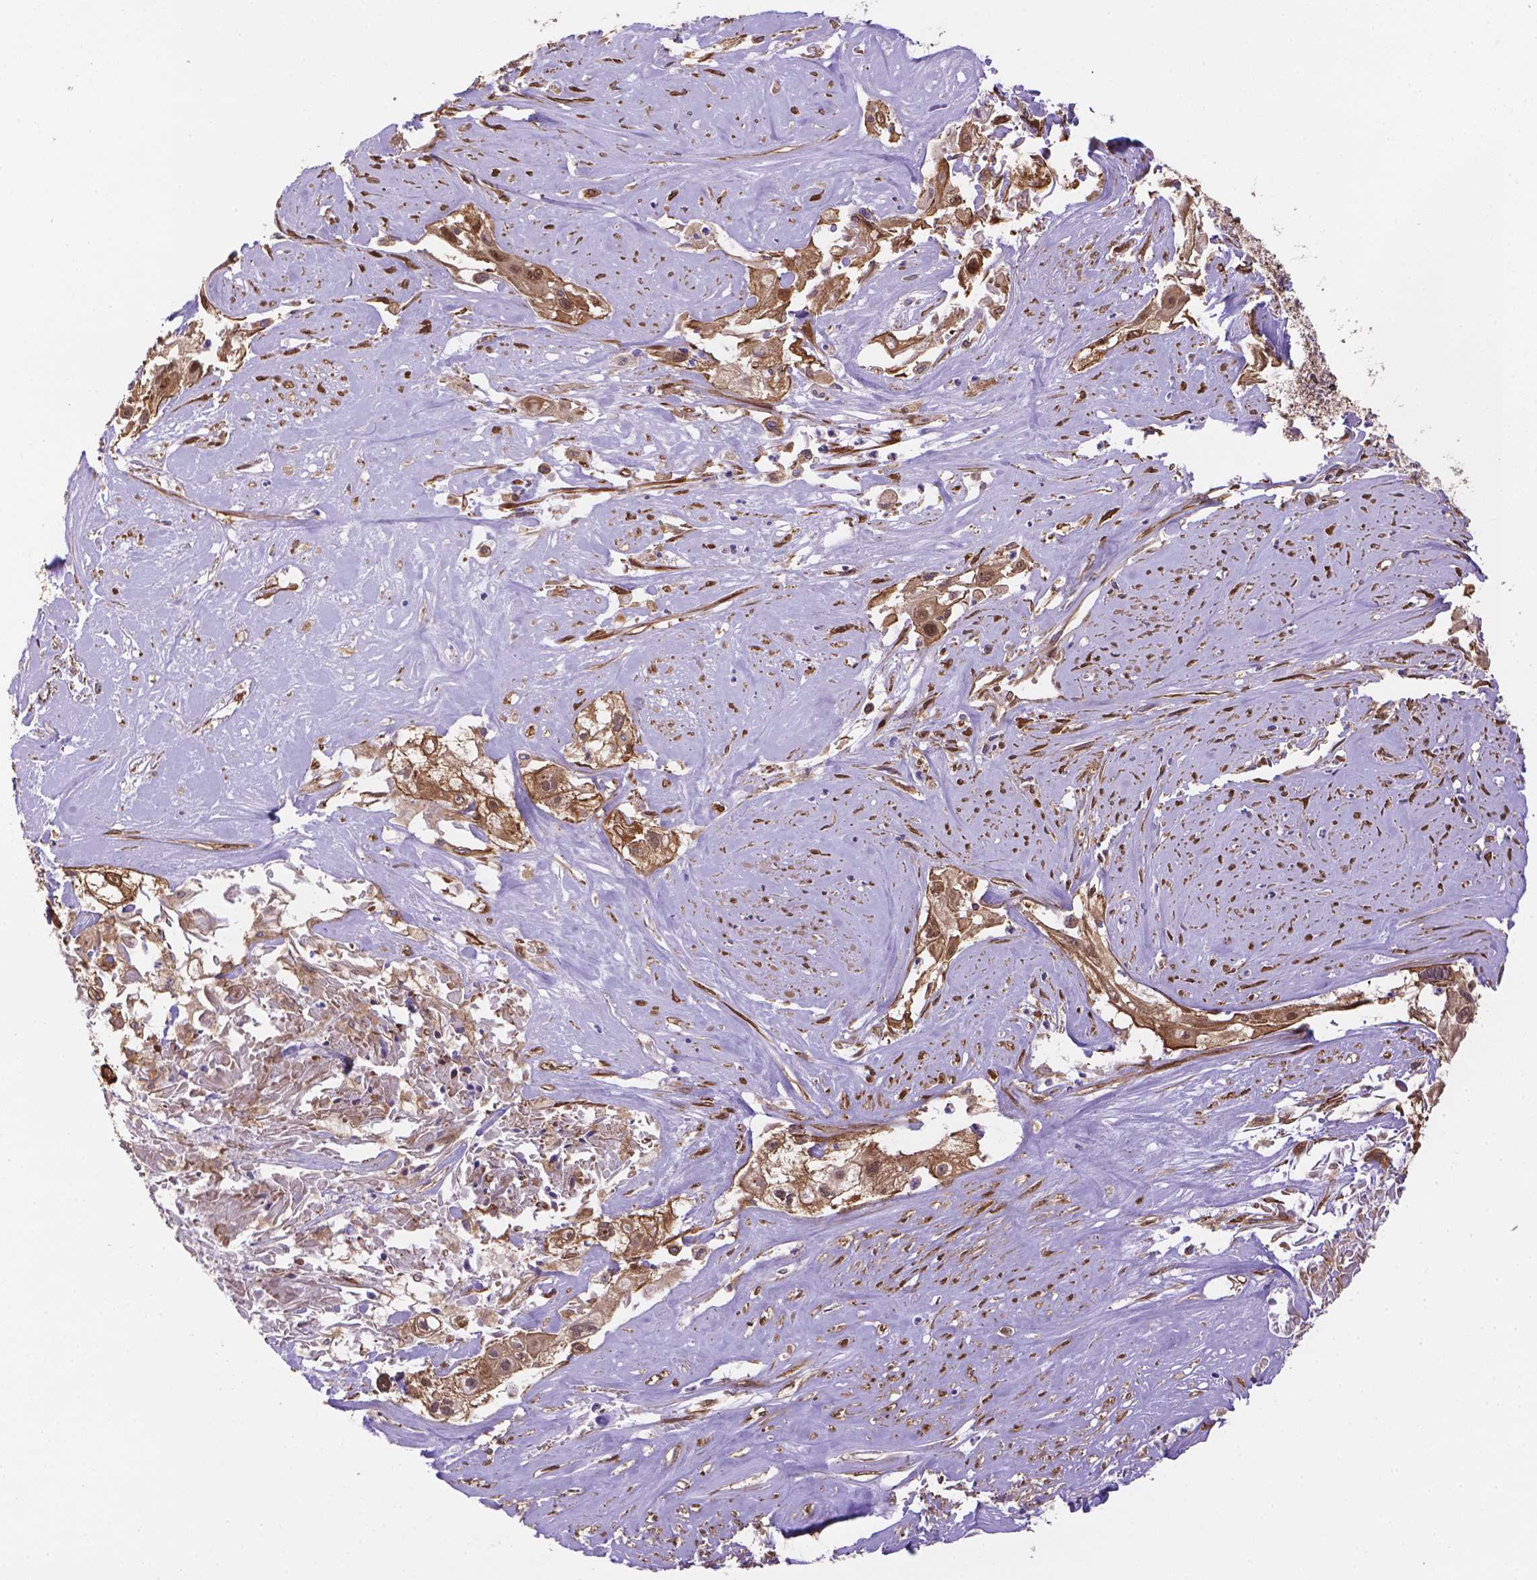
{"staining": {"intensity": "moderate", "quantity": ">75%", "location": "cytoplasmic/membranous,nuclear"}, "tissue": "cervical cancer", "cell_type": "Tumor cells", "image_type": "cancer", "snomed": [{"axis": "morphology", "description": "Squamous cell carcinoma, NOS"}, {"axis": "topography", "description": "Cervix"}], "caption": "Cervical squamous cell carcinoma stained with DAB (3,3'-diaminobenzidine) IHC exhibits medium levels of moderate cytoplasmic/membranous and nuclear staining in about >75% of tumor cells. The staining was performed using DAB to visualize the protein expression in brown, while the nuclei were stained in blue with hematoxylin (Magnification: 20x).", "gene": "YAP1", "patient": {"sex": "female", "age": 49}}